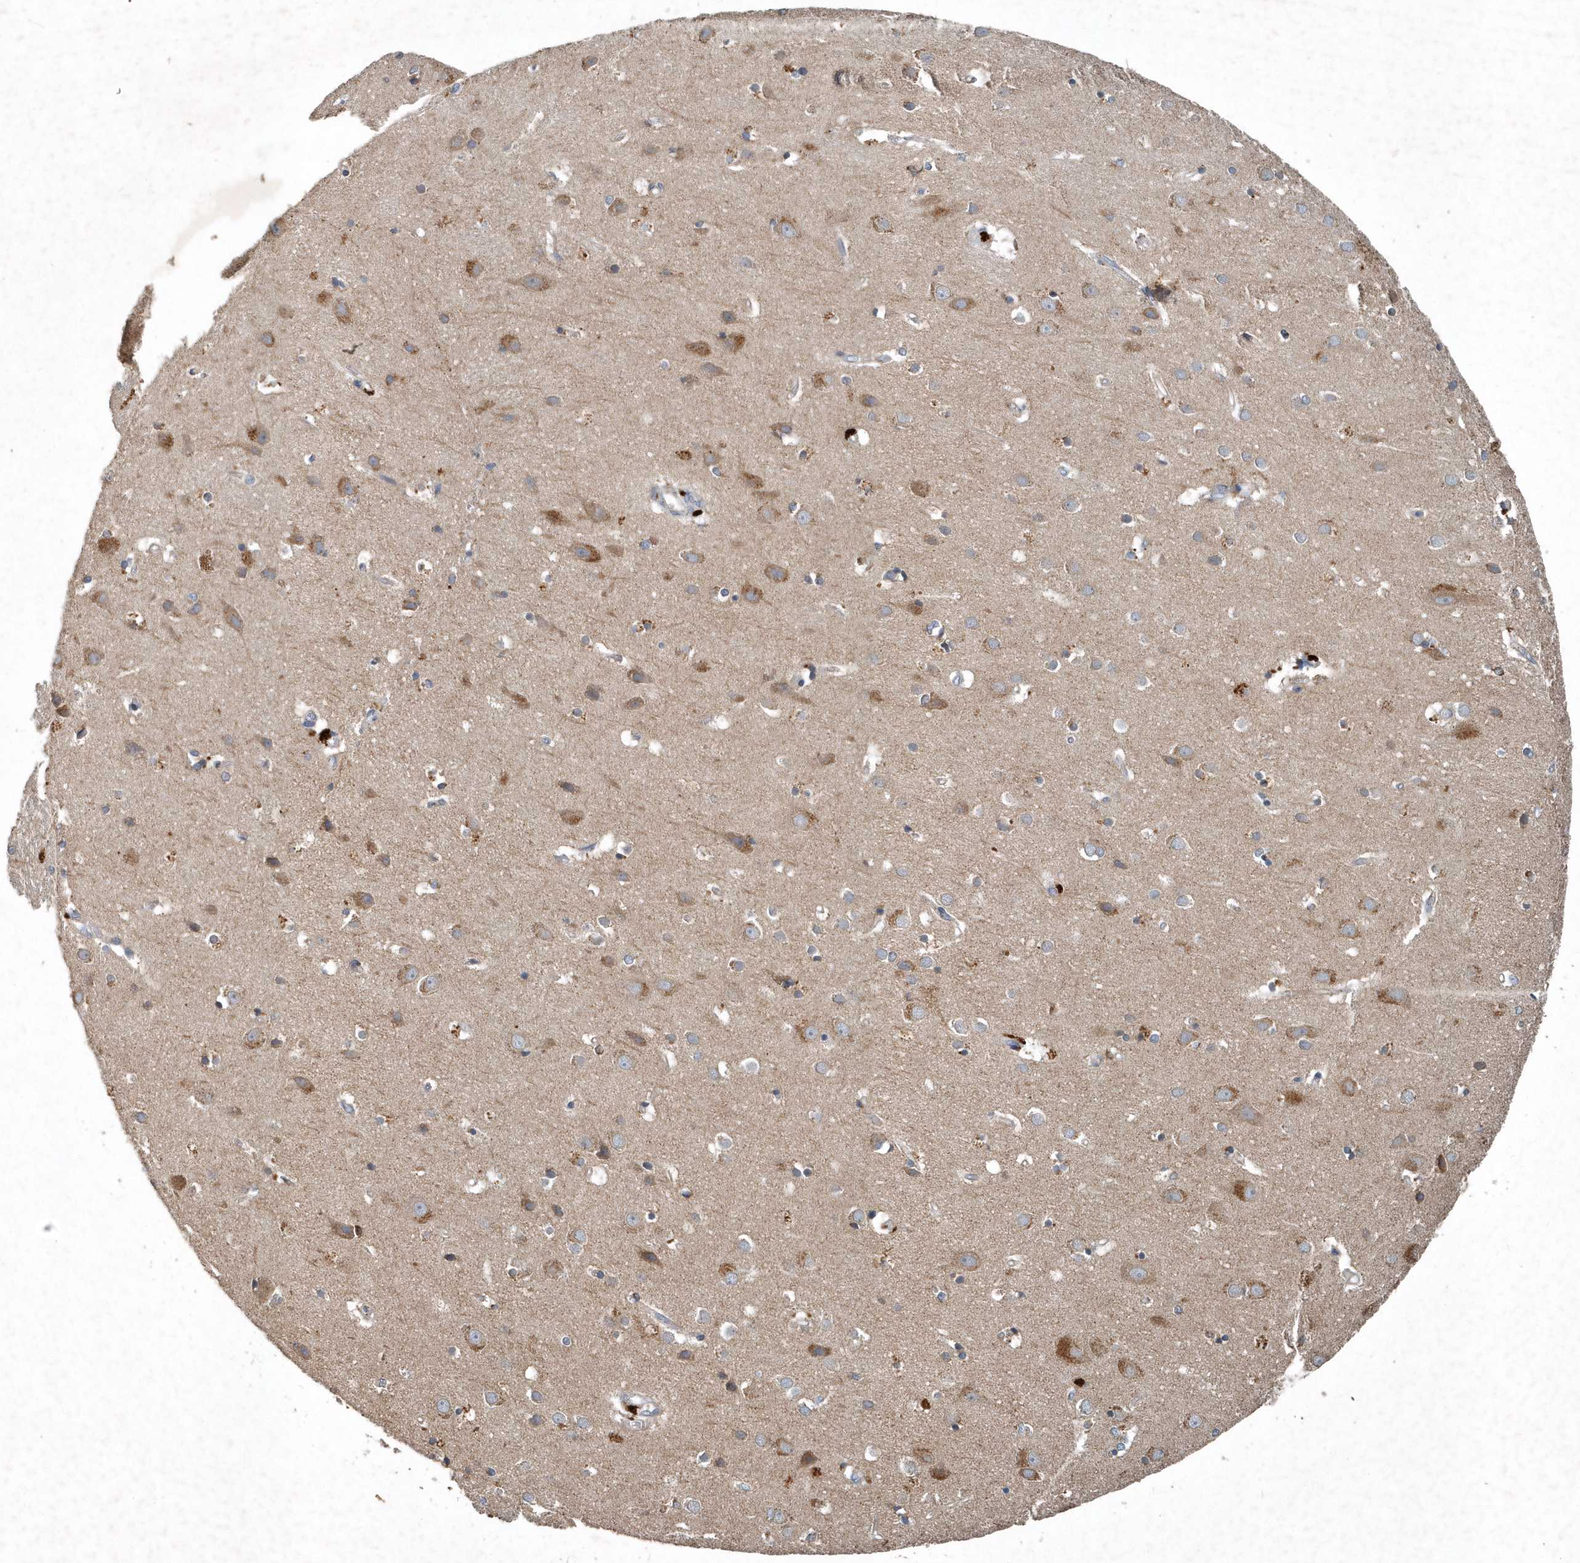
{"staining": {"intensity": "negative", "quantity": "none", "location": "none"}, "tissue": "cerebral cortex", "cell_type": "Endothelial cells", "image_type": "normal", "snomed": [{"axis": "morphology", "description": "Normal tissue, NOS"}, {"axis": "topography", "description": "Cerebral cortex"}], "caption": "A high-resolution photomicrograph shows immunohistochemistry (IHC) staining of unremarkable cerebral cortex, which demonstrates no significant expression in endothelial cells. (Immunohistochemistry (ihc), brightfield microscopy, high magnification).", "gene": "SCFD2", "patient": {"sex": "male", "age": 54}}